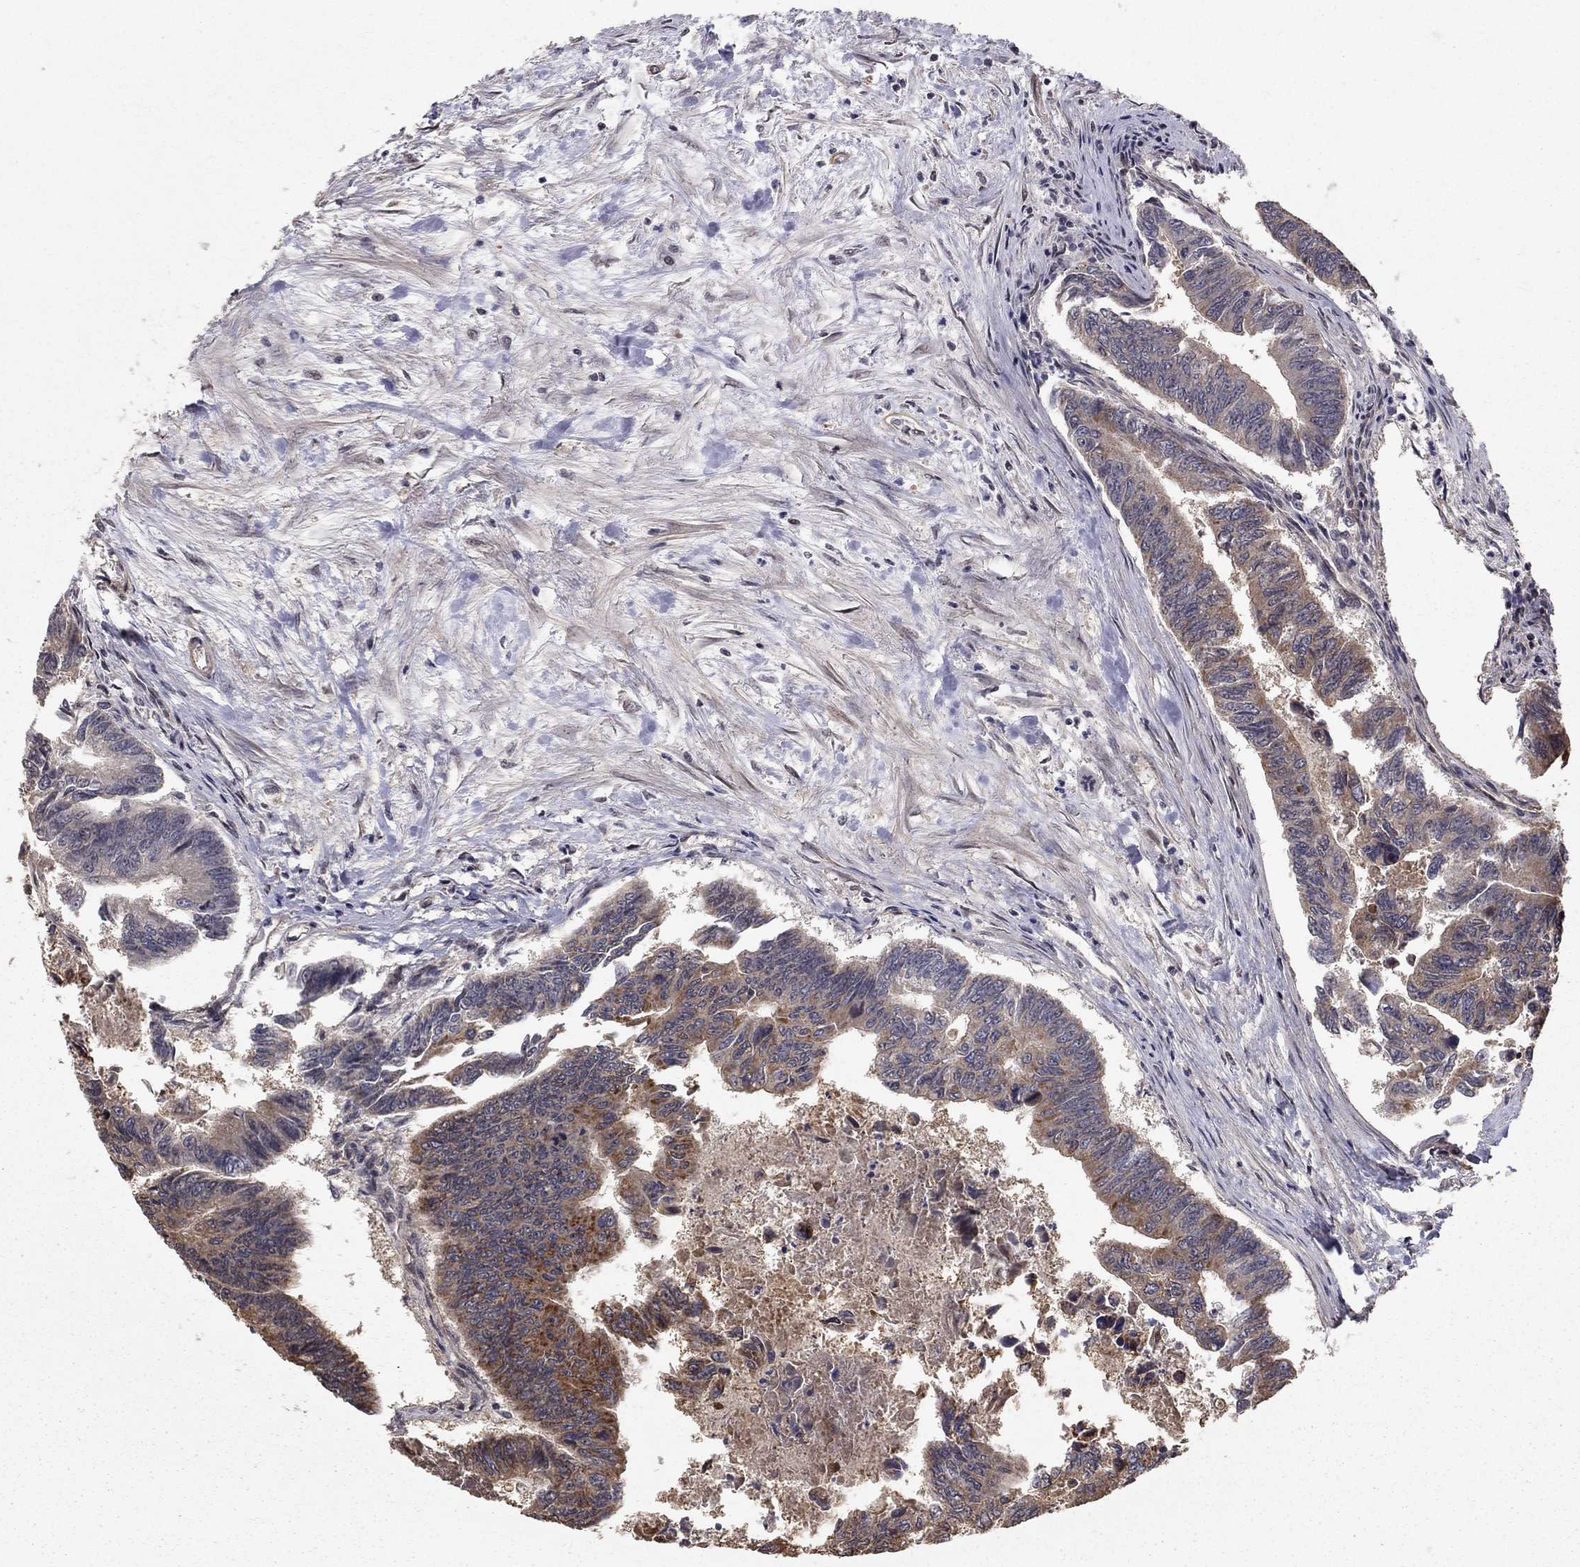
{"staining": {"intensity": "moderate", "quantity": "<25%", "location": "cytoplasmic/membranous"}, "tissue": "colorectal cancer", "cell_type": "Tumor cells", "image_type": "cancer", "snomed": [{"axis": "morphology", "description": "Adenocarcinoma, NOS"}, {"axis": "topography", "description": "Colon"}], "caption": "Immunohistochemistry staining of colorectal adenocarcinoma, which exhibits low levels of moderate cytoplasmic/membranous staining in approximately <25% of tumor cells indicating moderate cytoplasmic/membranous protein positivity. The staining was performed using DAB (brown) for protein detection and nuclei were counterstained in hematoxylin (blue).", "gene": "ACOT13", "patient": {"sex": "female", "age": 65}}